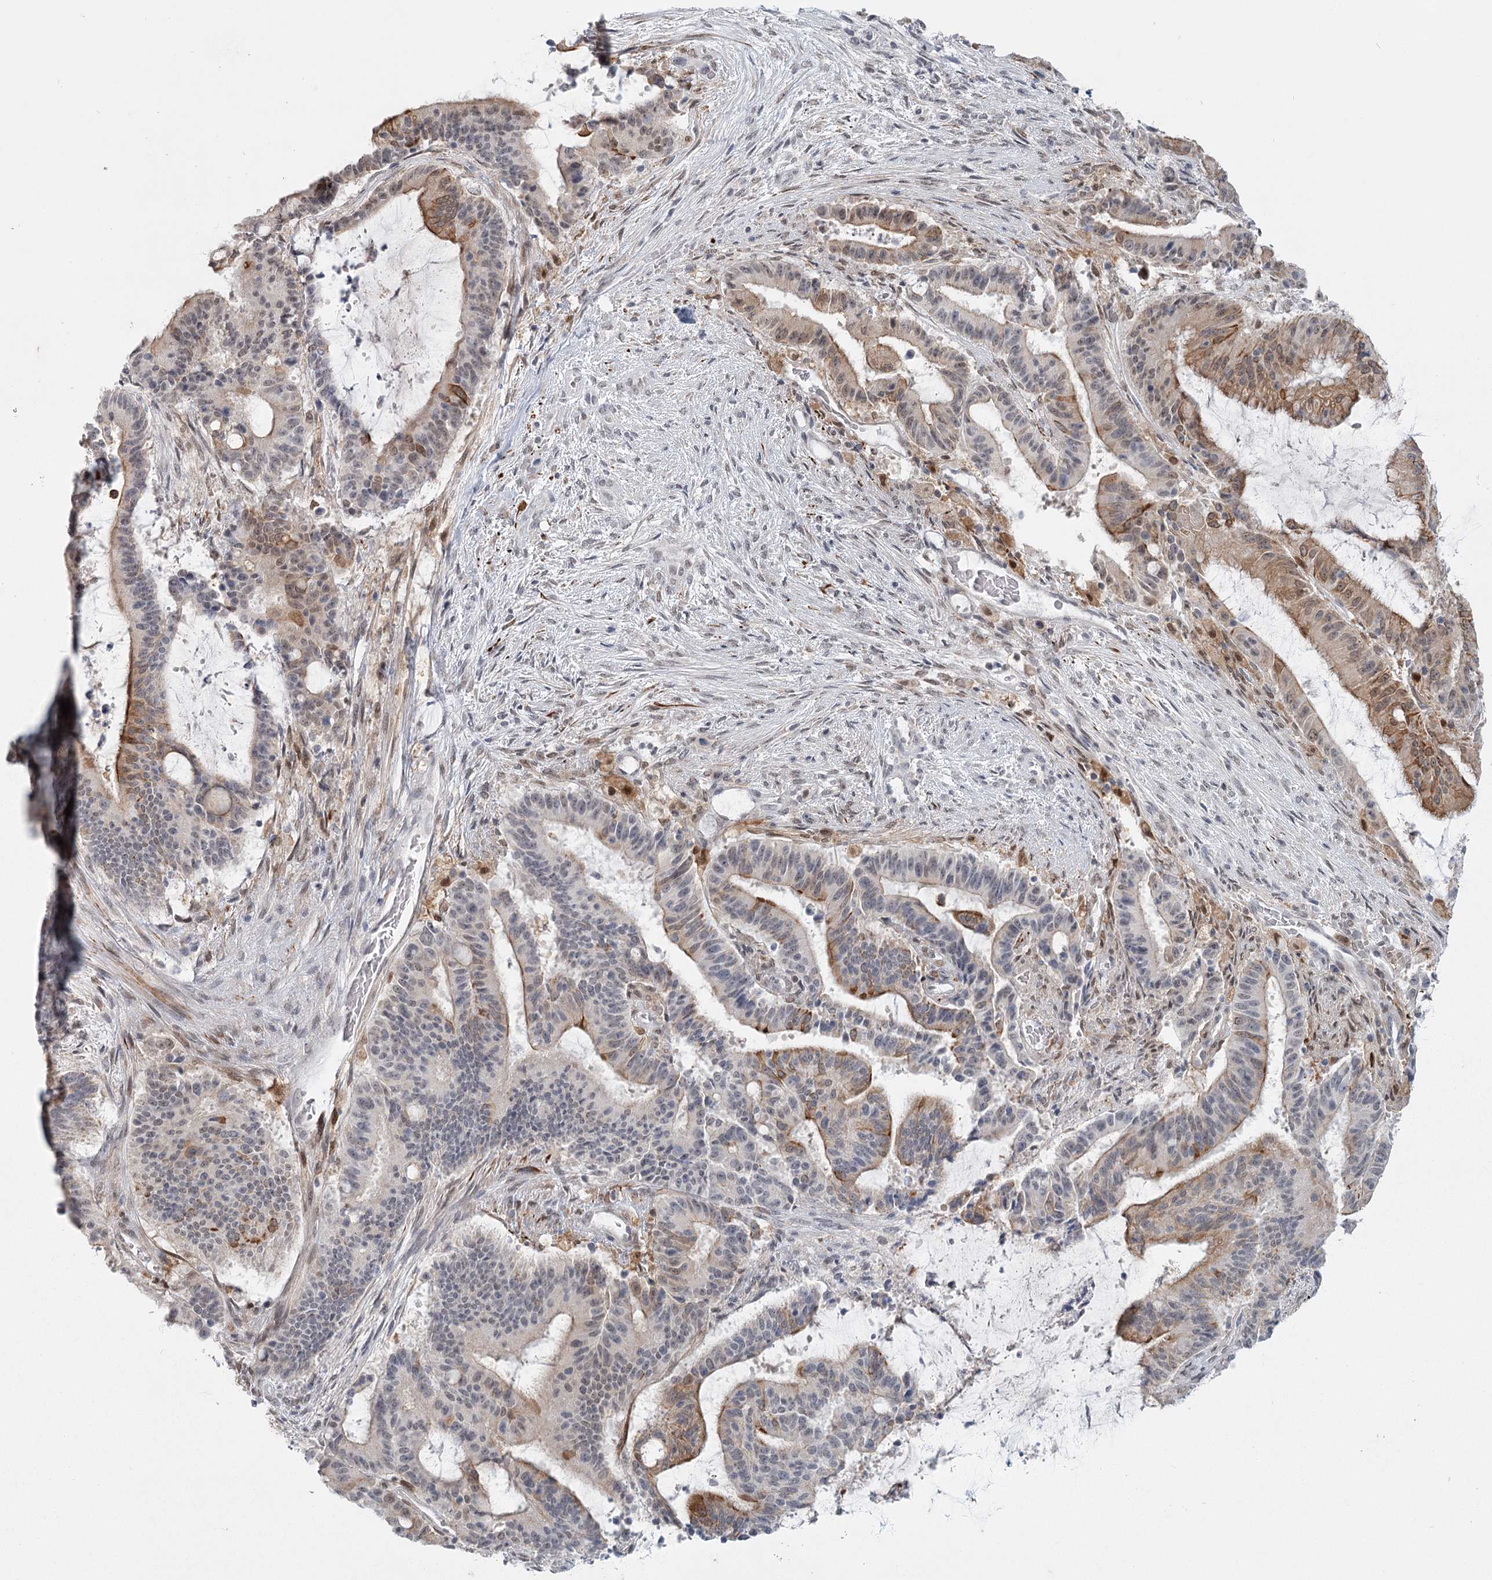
{"staining": {"intensity": "moderate", "quantity": "25%-75%", "location": "cytoplasmic/membranous"}, "tissue": "liver cancer", "cell_type": "Tumor cells", "image_type": "cancer", "snomed": [{"axis": "morphology", "description": "Normal tissue, NOS"}, {"axis": "morphology", "description": "Cholangiocarcinoma"}, {"axis": "topography", "description": "Liver"}, {"axis": "topography", "description": "Peripheral nerve tissue"}], "caption": "IHC (DAB) staining of cholangiocarcinoma (liver) demonstrates moderate cytoplasmic/membranous protein expression in approximately 25%-75% of tumor cells.", "gene": "TMEM70", "patient": {"sex": "female", "age": 73}}